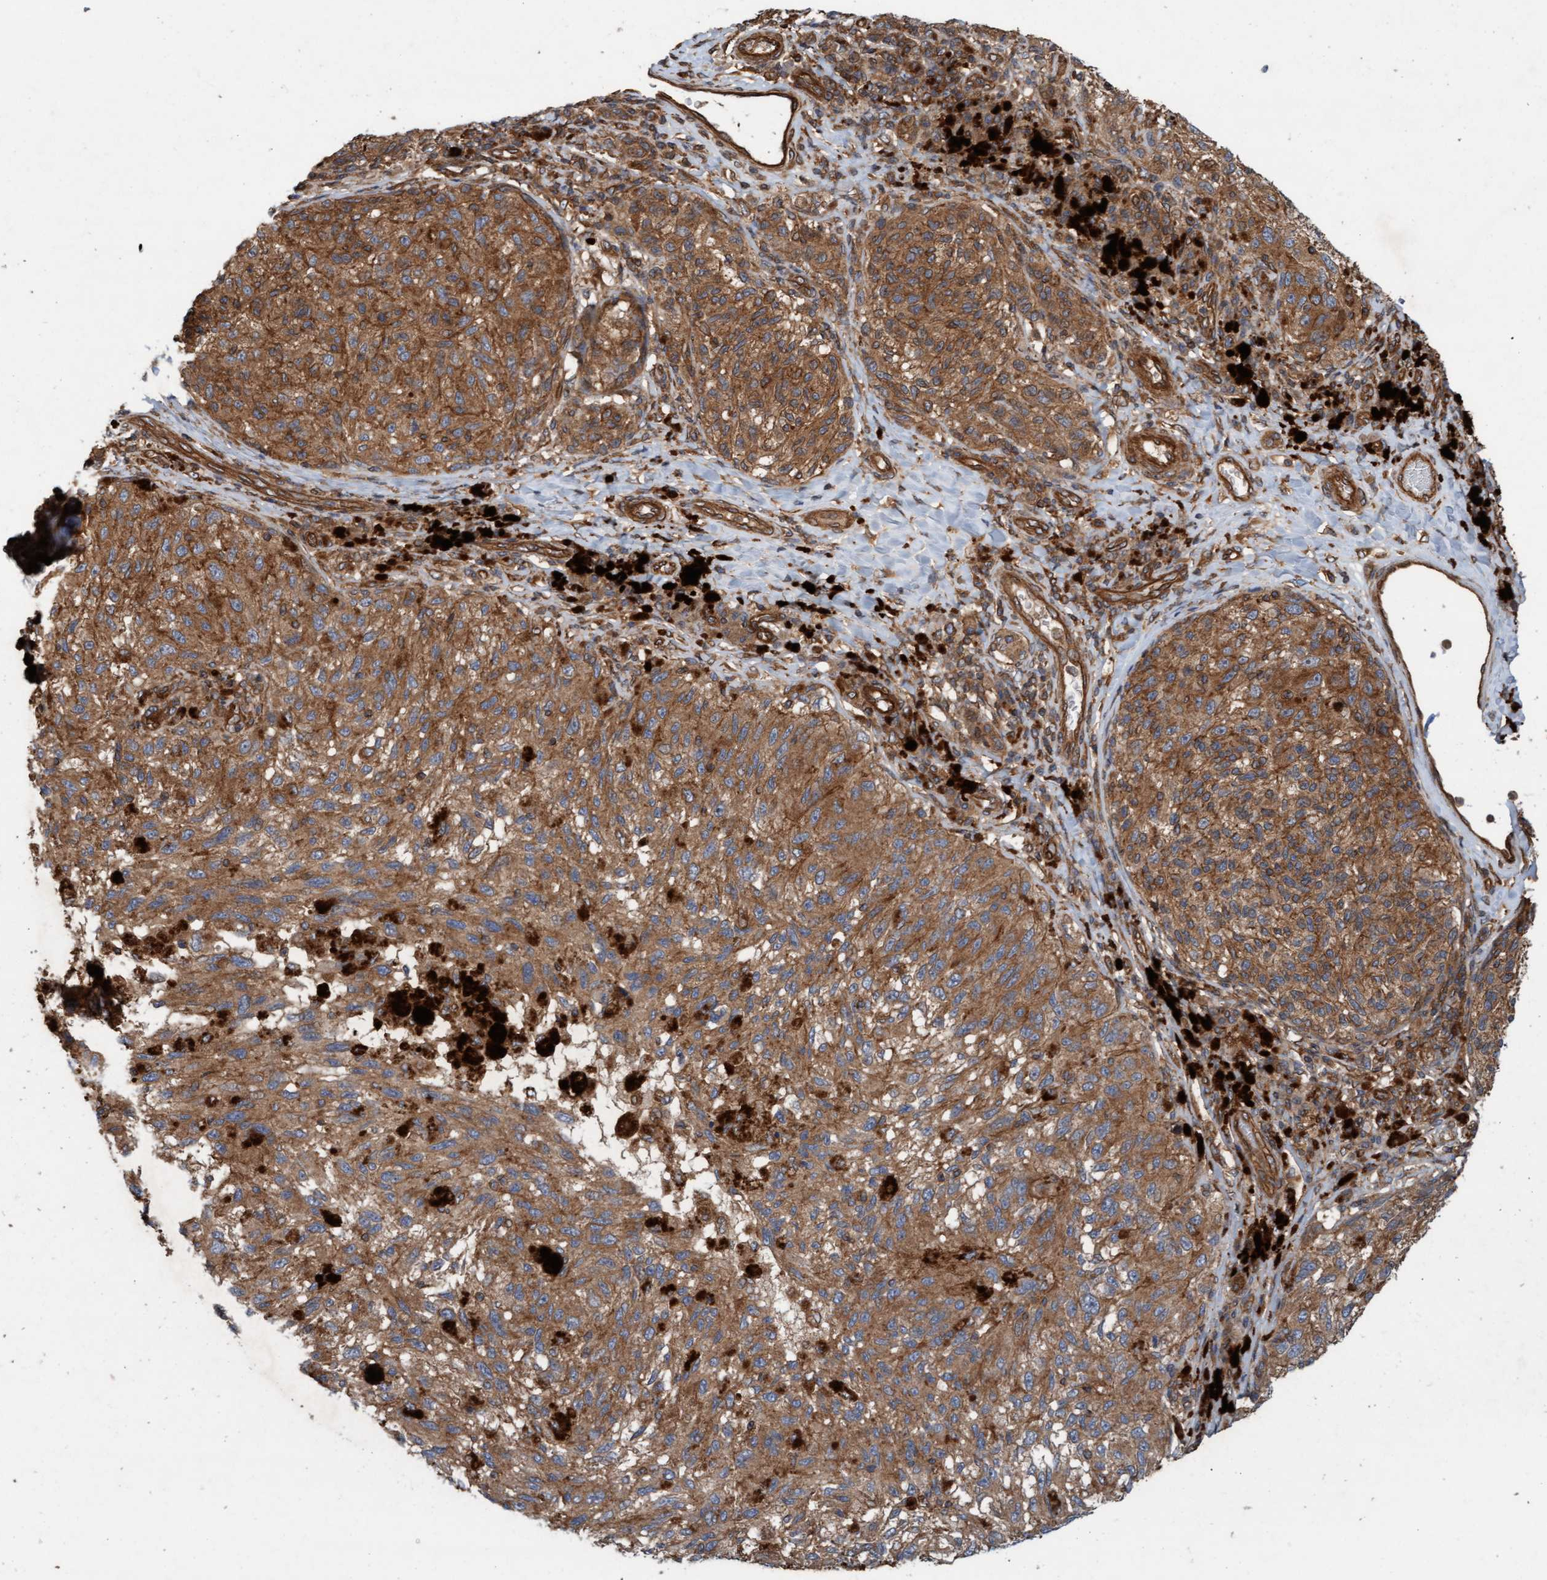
{"staining": {"intensity": "moderate", "quantity": ">75%", "location": "cytoplasmic/membranous"}, "tissue": "melanoma", "cell_type": "Tumor cells", "image_type": "cancer", "snomed": [{"axis": "morphology", "description": "Malignant melanoma, NOS"}, {"axis": "topography", "description": "Skin"}], "caption": "Immunohistochemistry (IHC) image of human malignant melanoma stained for a protein (brown), which displays medium levels of moderate cytoplasmic/membranous expression in approximately >75% of tumor cells.", "gene": "ERAL1", "patient": {"sex": "female", "age": 73}}